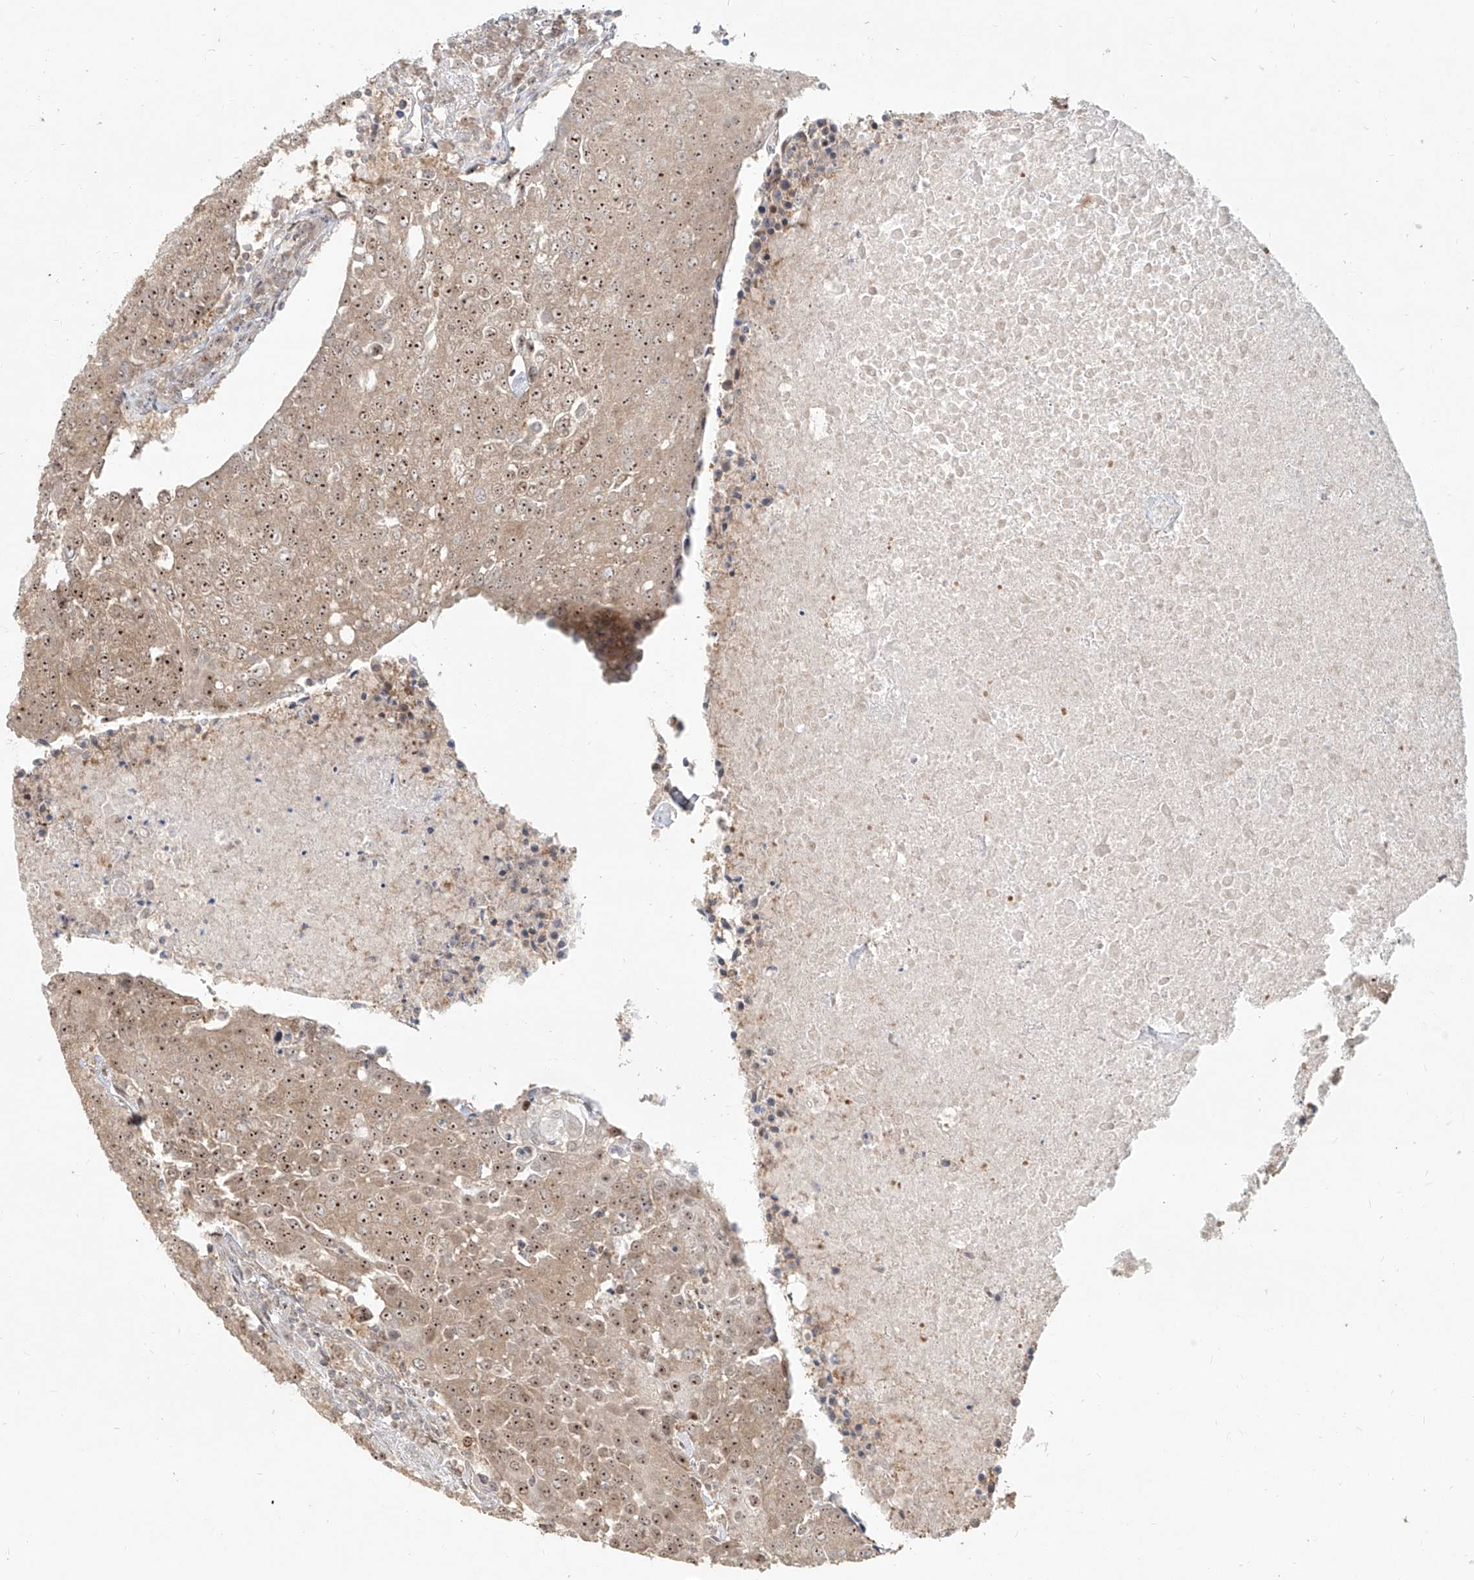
{"staining": {"intensity": "moderate", "quantity": ">75%", "location": "cytoplasmic/membranous,nuclear"}, "tissue": "urothelial cancer", "cell_type": "Tumor cells", "image_type": "cancer", "snomed": [{"axis": "morphology", "description": "Urothelial carcinoma, High grade"}, {"axis": "topography", "description": "Urinary bladder"}], "caption": "Urothelial cancer stained with DAB immunohistochemistry (IHC) displays medium levels of moderate cytoplasmic/membranous and nuclear expression in approximately >75% of tumor cells.", "gene": "BYSL", "patient": {"sex": "female", "age": 85}}